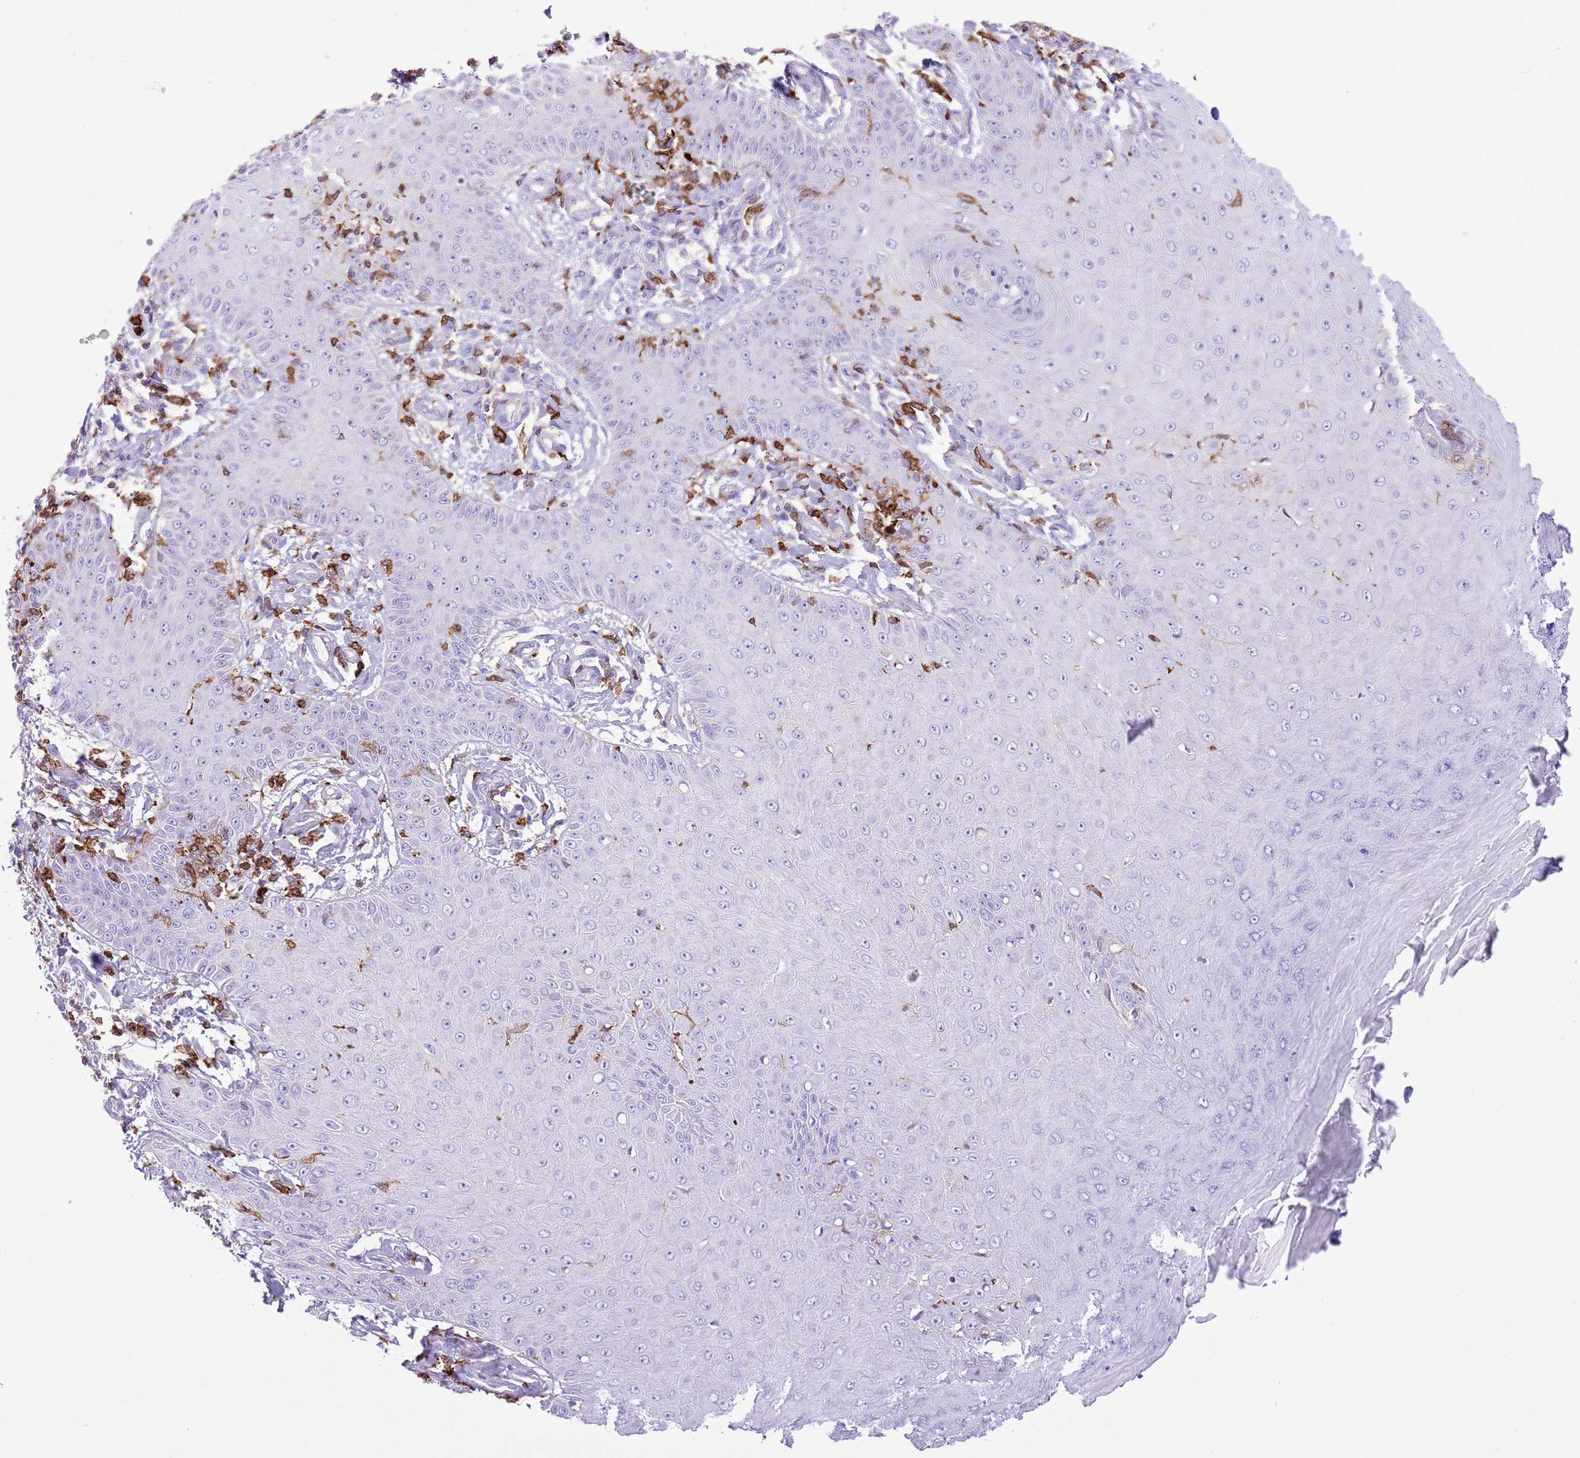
{"staining": {"intensity": "negative", "quantity": "none", "location": "none"}, "tissue": "skin cancer", "cell_type": "Tumor cells", "image_type": "cancer", "snomed": [{"axis": "morphology", "description": "Squamous cell carcinoma, NOS"}, {"axis": "topography", "description": "Skin"}], "caption": "The immunohistochemistry (IHC) photomicrograph has no significant staining in tumor cells of skin squamous cell carcinoma tissue.", "gene": "EFHD2", "patient": {"sex": "male", "age": 70}}